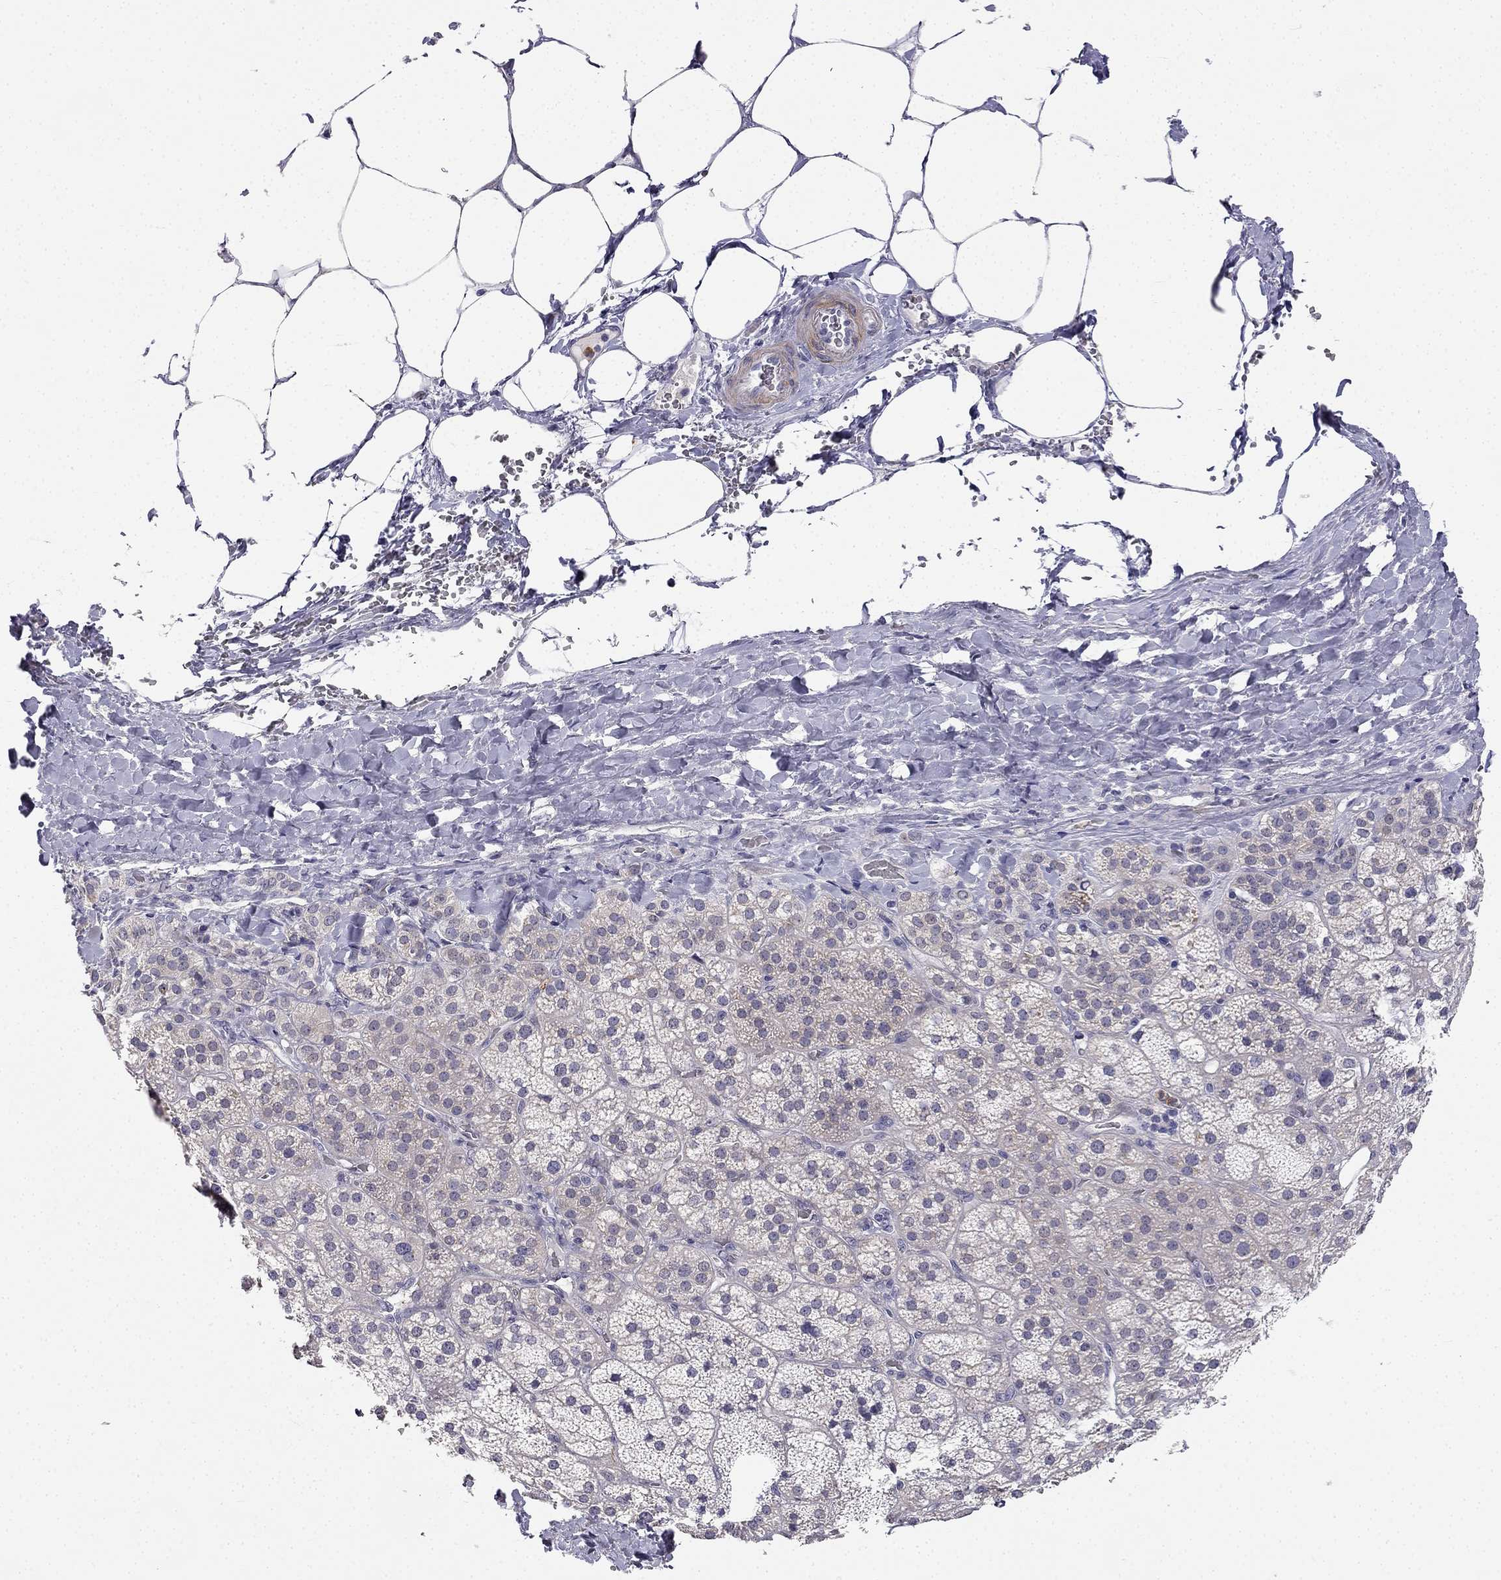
{"staining": {"intensity": "strong", "quantity": "<25%", "location": "cytoplasmic/membranous"}, "tissue": "adrenal gland", "cell_type": "Glandular cells", "image_type": "normal", "snomed": [{"axis": "morphology", "description": "Normal tissue, NOS"}, {"axis": "topography", "description": "Adrenal gland"}], "caption": "Immunohistochemical staining of normal adrenal gland shows <25% levels of strong cytoplasmic/membranous protein positivity in approximately <25% of glandular cells.", "gene": "C16orf89", "patient": {"sex": "male", "age": 57}}